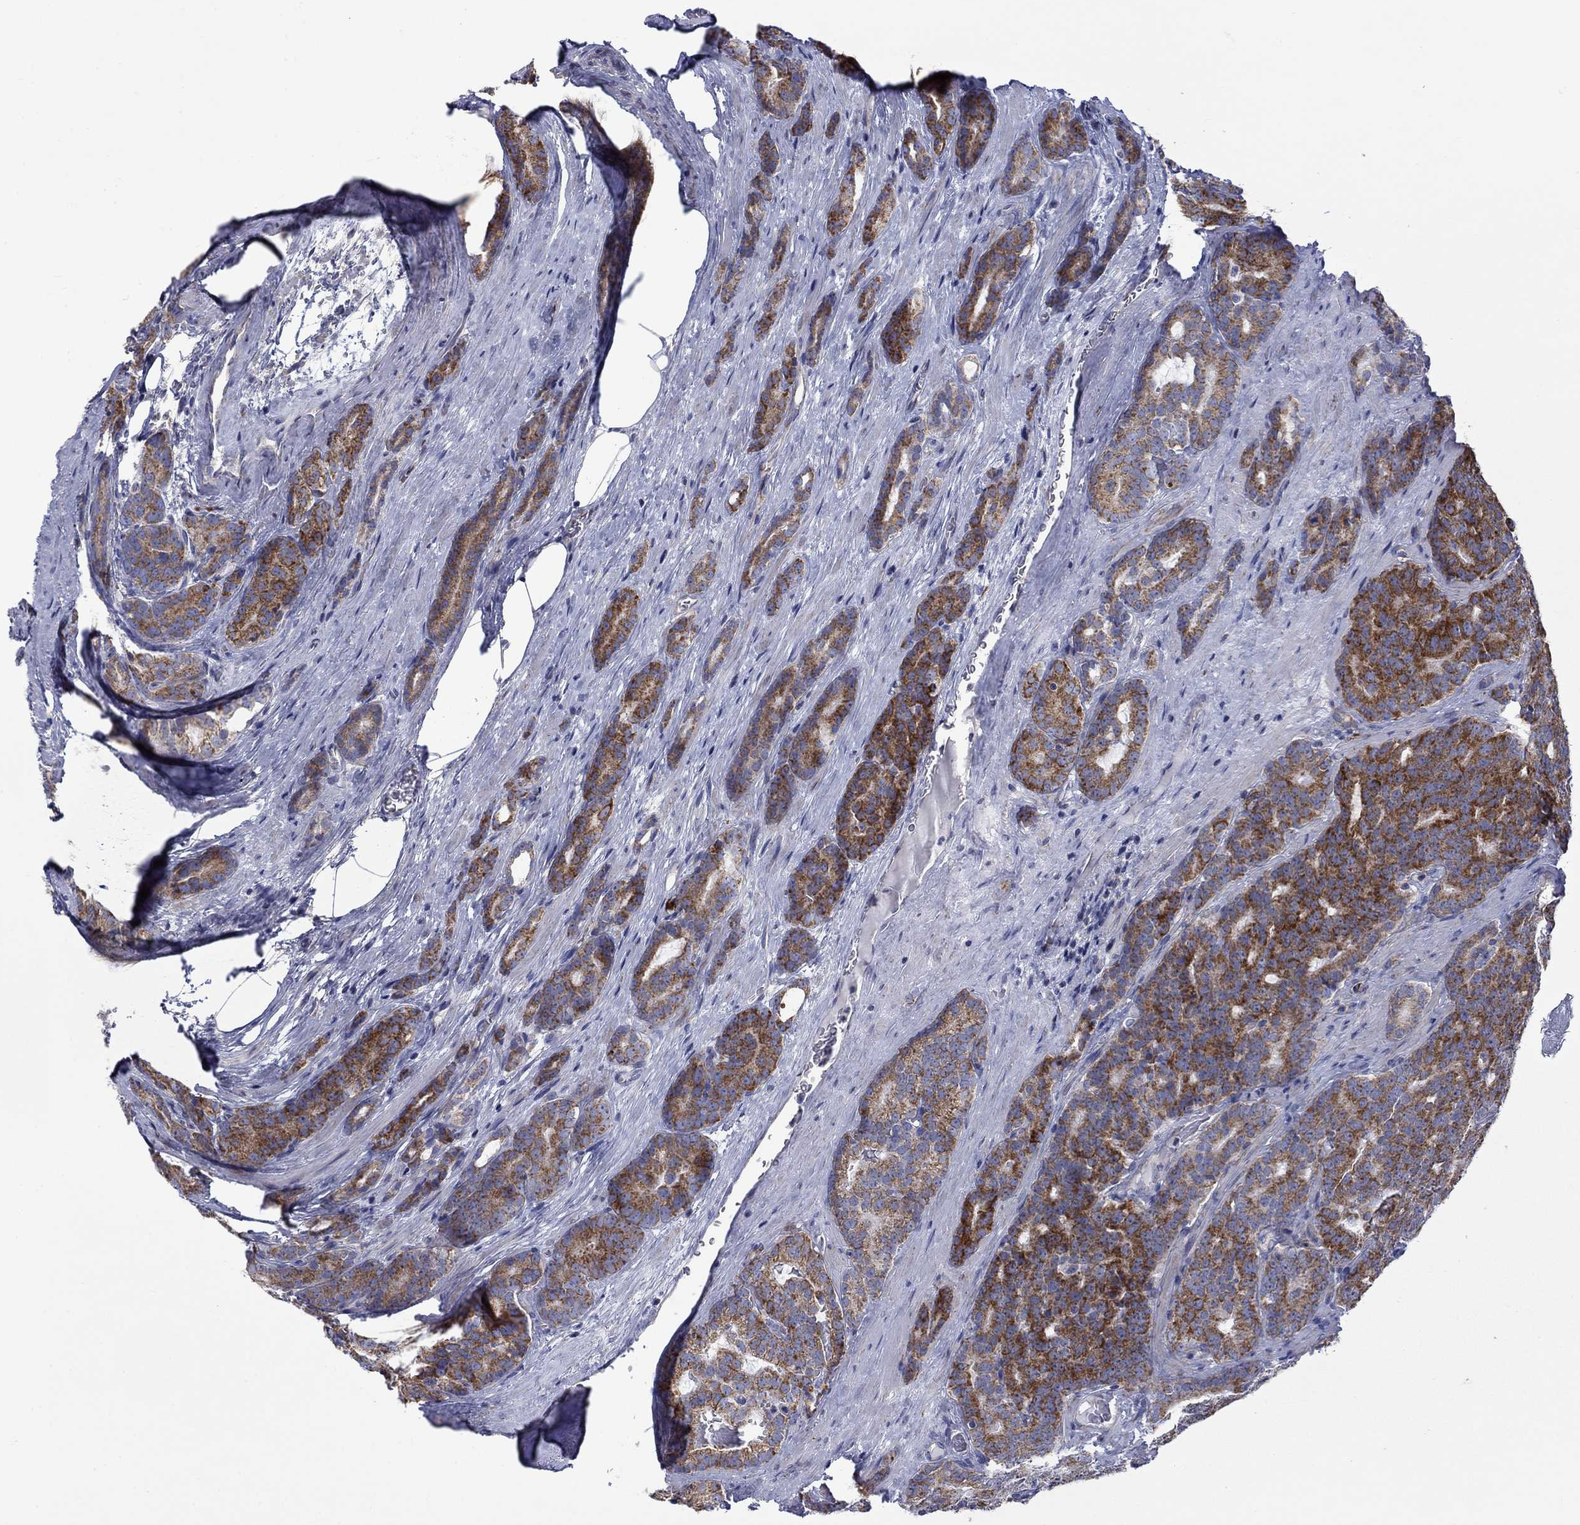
{"staining": {"intensity": "strong", "quantity": ">75%", "location": "cytoplasmic/membranous"}, "tissue": "prostate cancer", "cell_type": "Tumor cells", "image_type": "cancer", "snomed": [{"axis": "morphology", "description": "Adenocarcinoma, NOS"}, {"axis": "topography", "description": "Prostate"}], "caption": "Tumor cells exhibit high levels of strong cytoplasmic/membranous staining in approximately >75% of cells in human adenocarcinoma (prostate).", "gene": "CISD1", "patient": {"sex": "male", "age": 71}}